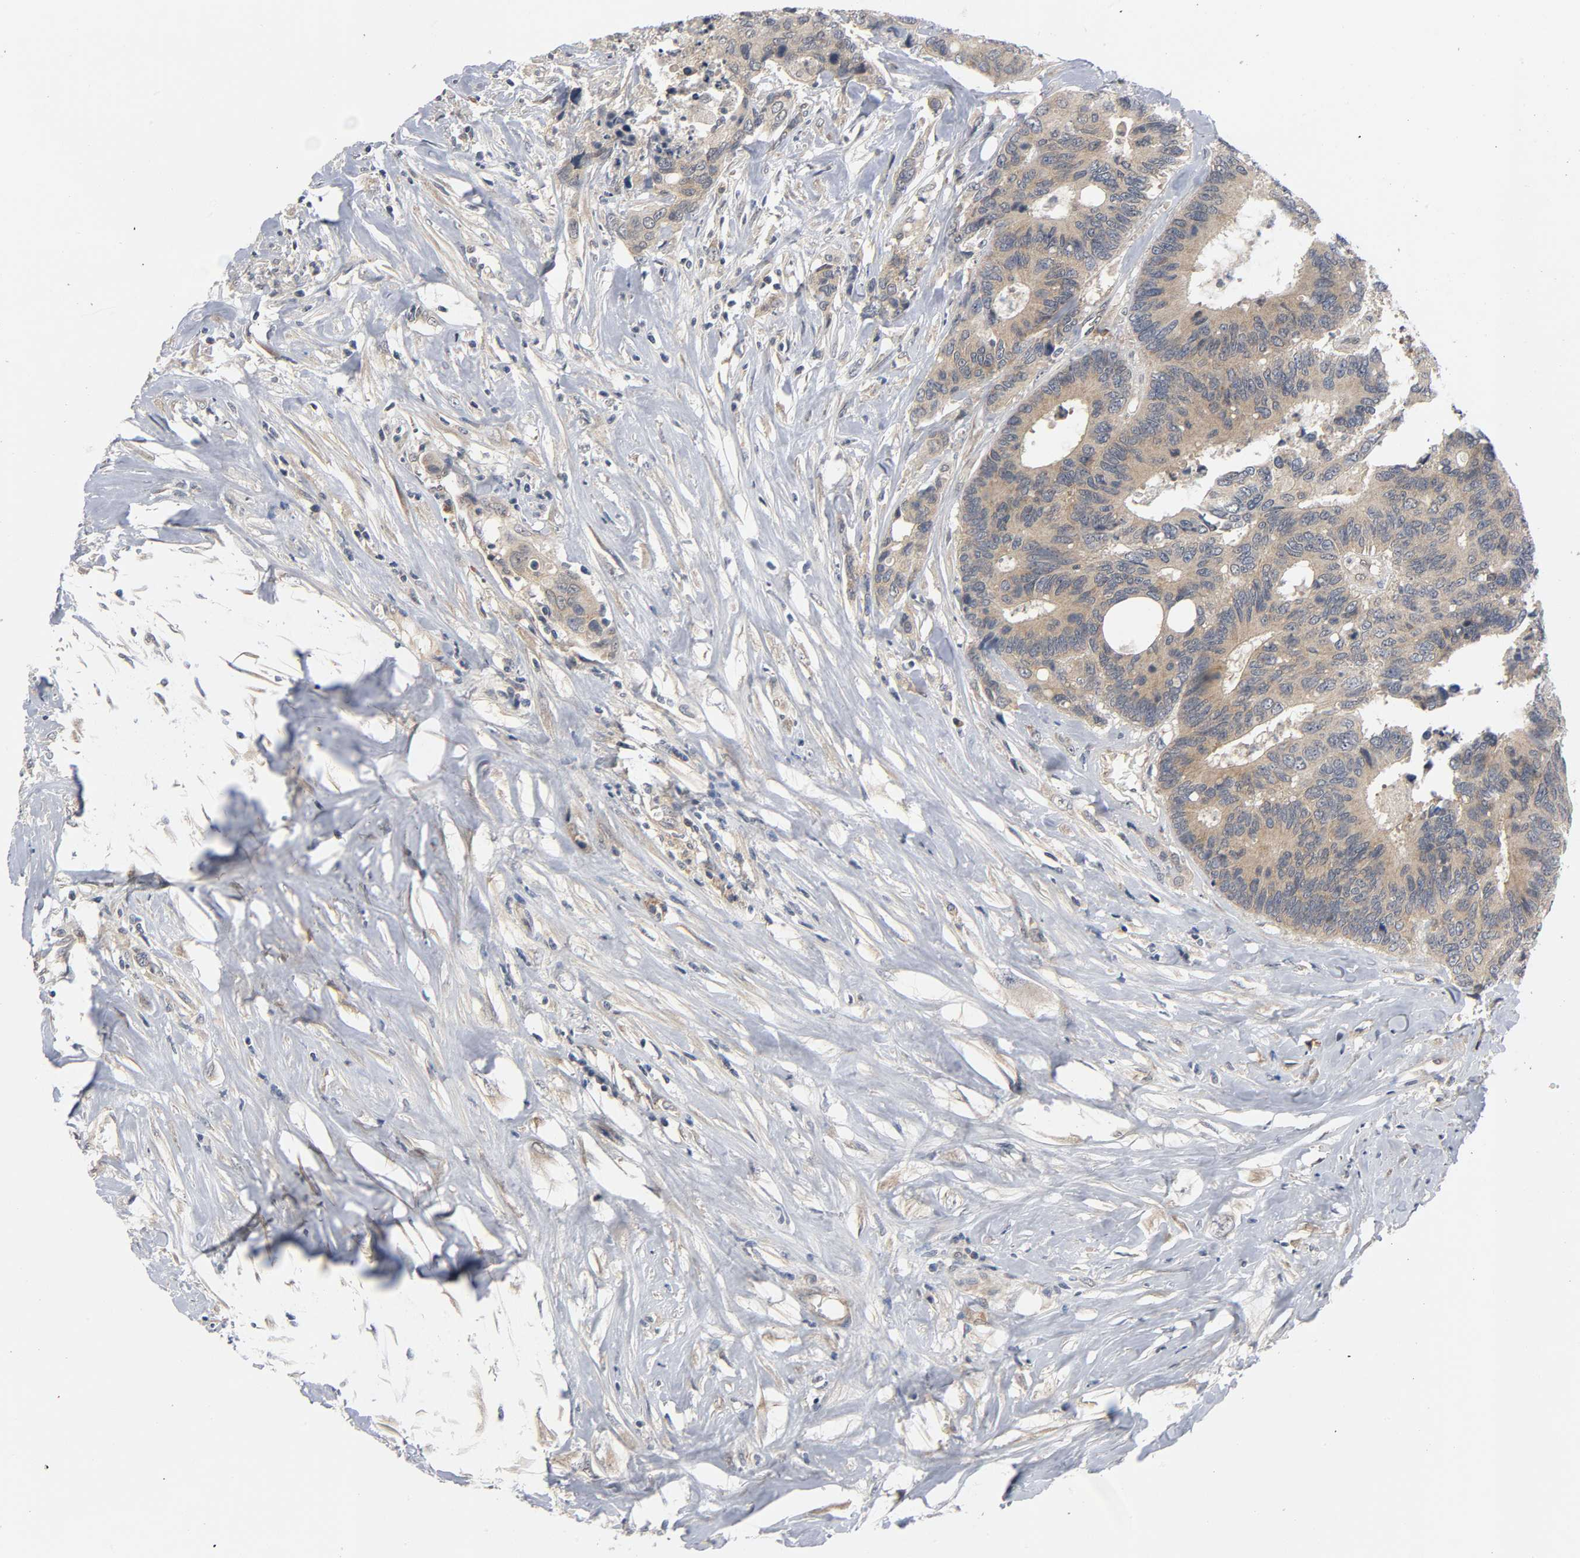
{"staining": {"intensity": "moderate", "quantity": ">75%", "location": "cytoplasmic/membranous"}, "tissue": "colorectal cancer", "cell_type": "Tumor cells", "image_type": "cancer", "snomed": [{"axis": "morphology", "description": "Adenocarcinoma, NOS"}, {"axis": "topography", "description": "Rectum"}], "caption": "Human colorectal cancer (adenocarcinoma) stained with a brown dye reveals moderate cytoplasmic/membranous positive positivity in approximately >75% of tumor cells.", "gene": "MAPK8", "patient": {"sex": "male", "age": 55}}